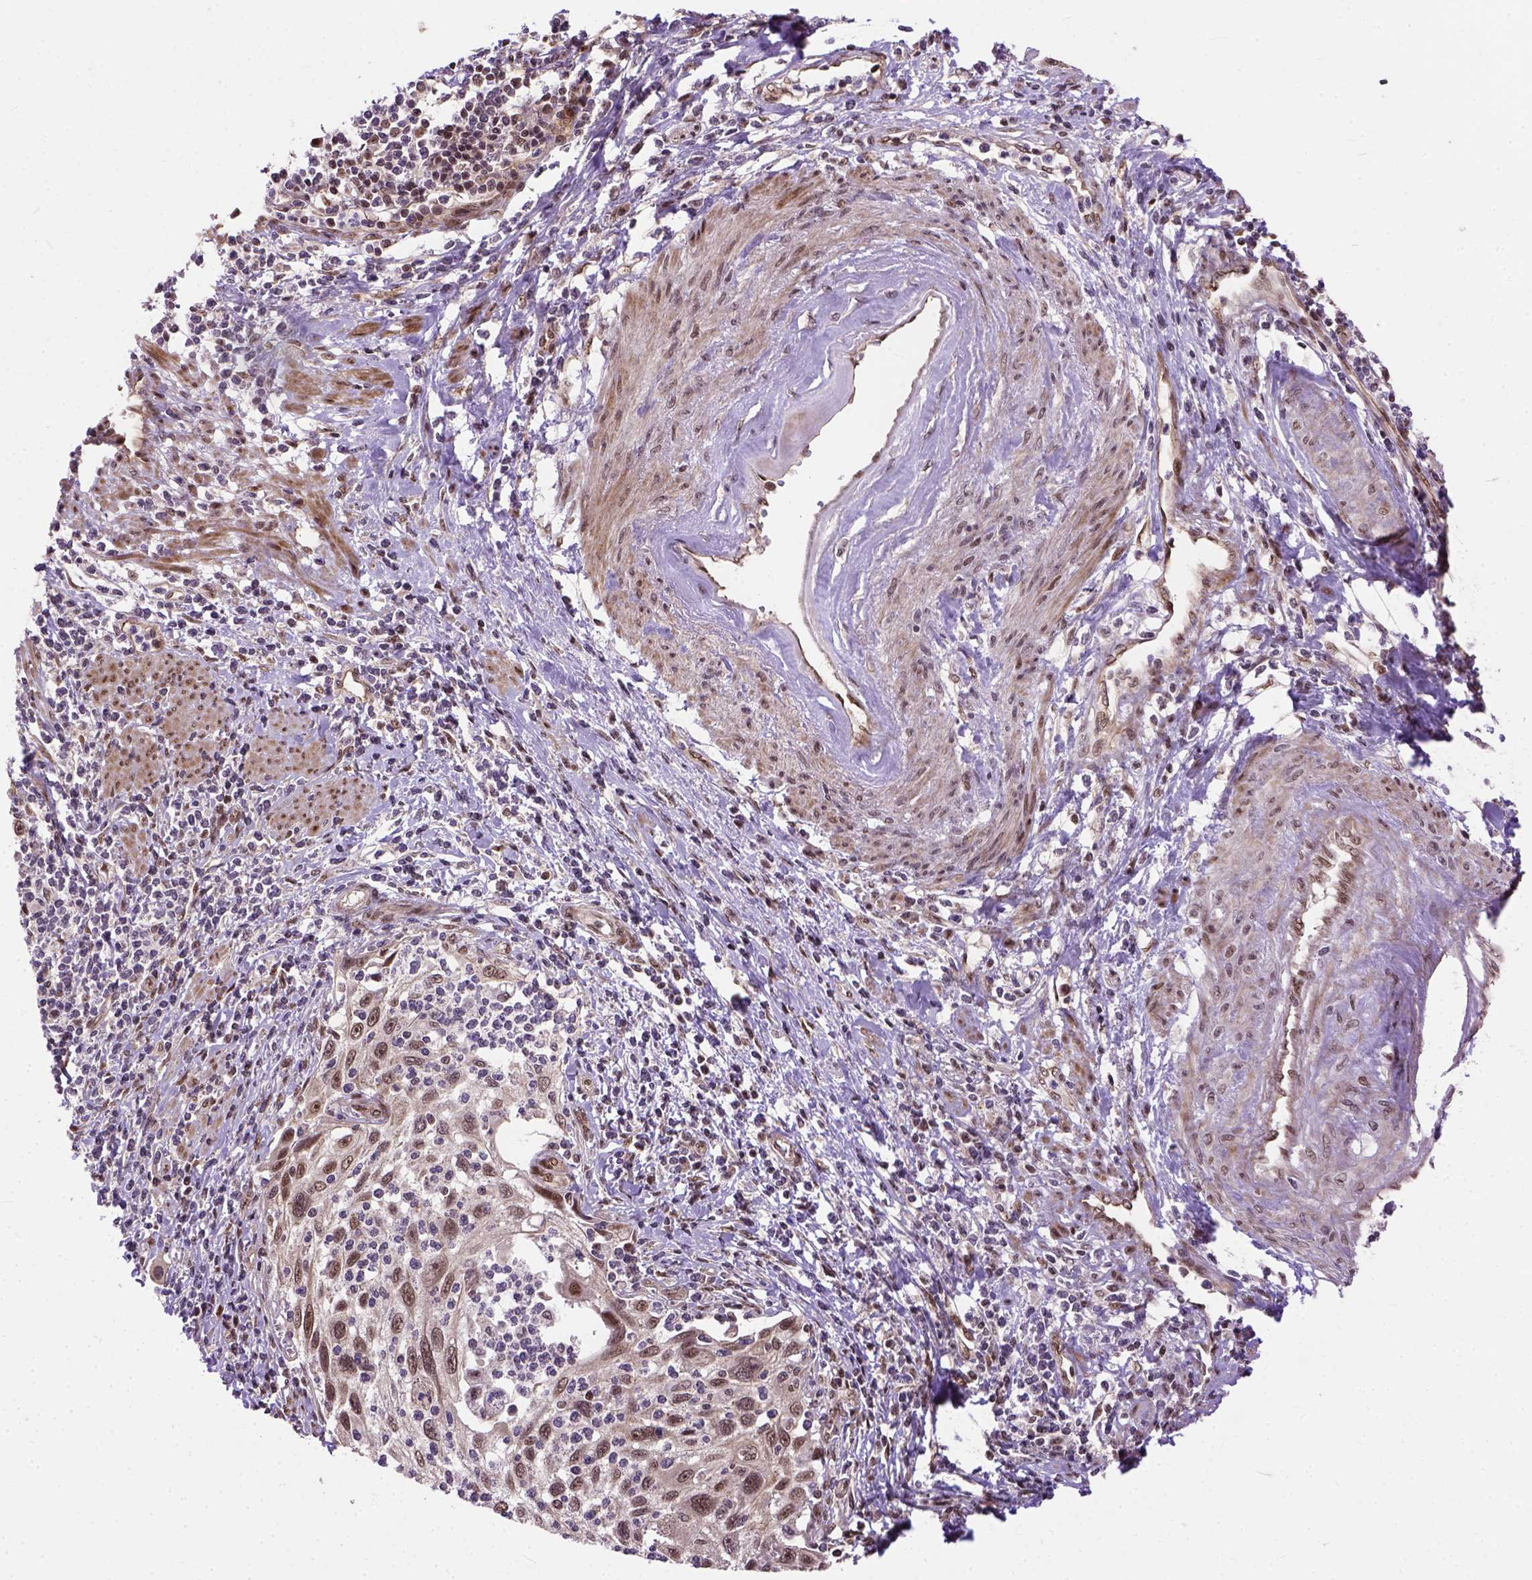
{"staining": {"intensity": "moderate", "quantity": ">75%", "location": "nuclear"}, "tissue": "cervical cancer", "cell_type": "Tumor cells", "image_type": "cancer", "snomed": [{"axis": "morphology", "description": "Squamous cell carcinoma, NOS"}, {"axis": "topography", "description": "Cervix"}], "caption": "Immunohistochemistry (IHC) micrograph of neoplastic tissue: human squamous cell carcinoma (cervical) stained using immunohistochemistry (IHC) displays medium levels of moderate protein expression localized specifically in the nuclear of tumor cells, appearing as a nuclear brown color.", "gene": "ZNF630", "patient": {"sex": "female", "age": 70}}